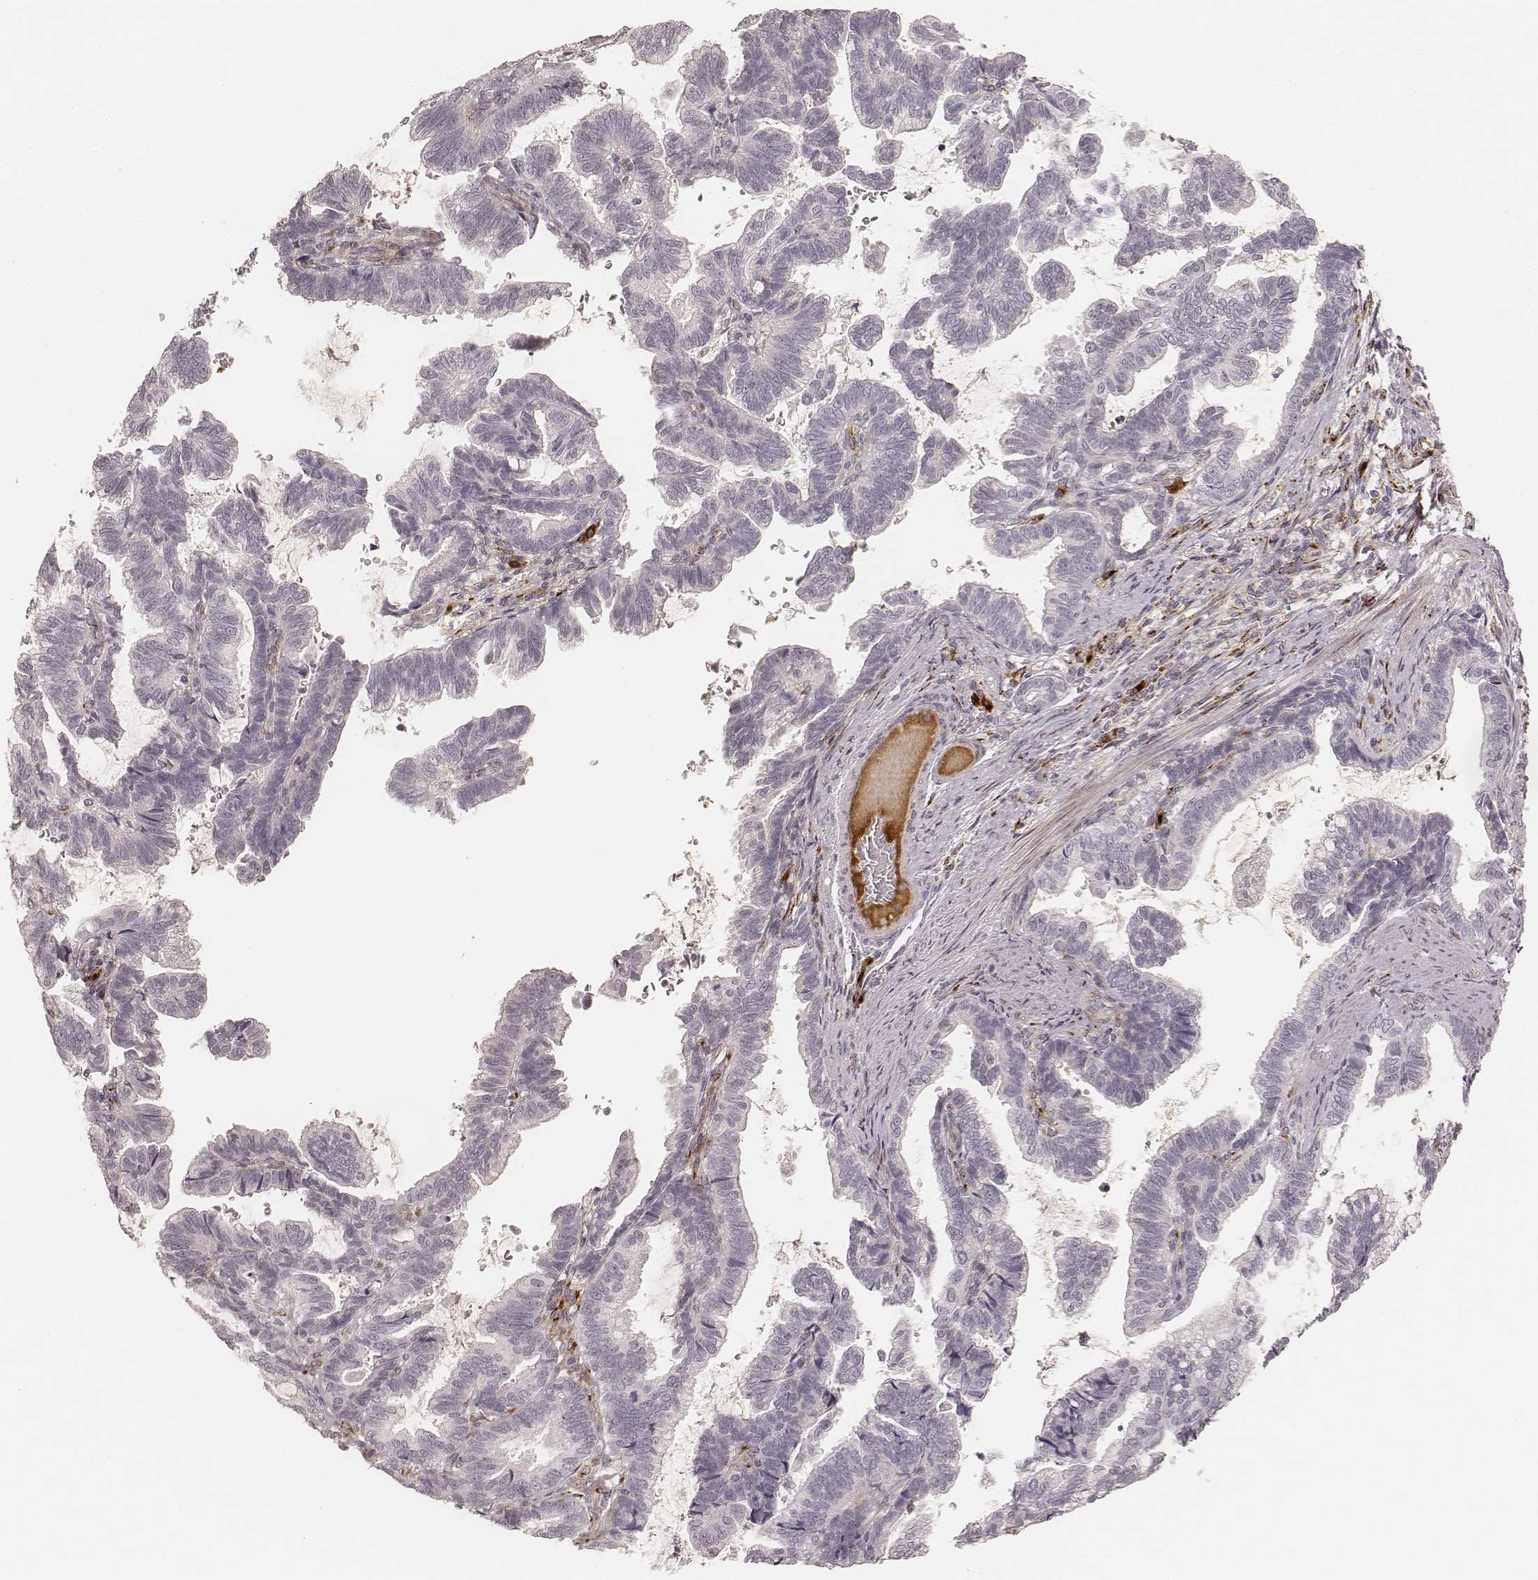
{"staining": {"intensity": "negative", "quantity": "none", "location": "none"}, "tissue": "stomach cancer", "cell_type": "Tumor cells", "image_type": "cancer", "snomed": [{"axis": "morphology", "description": "Adenocarcinoma, NOS"}, {"axis": "topography", "description": "Stomach"}], "caption": "The immunohistochemistry histopathology image has no significant staining in tumor cells of stomach cancer (adenocarcinoma) tissue.", "gene": "GORASP2", "patient": {"sex": "male", "age": 83}}